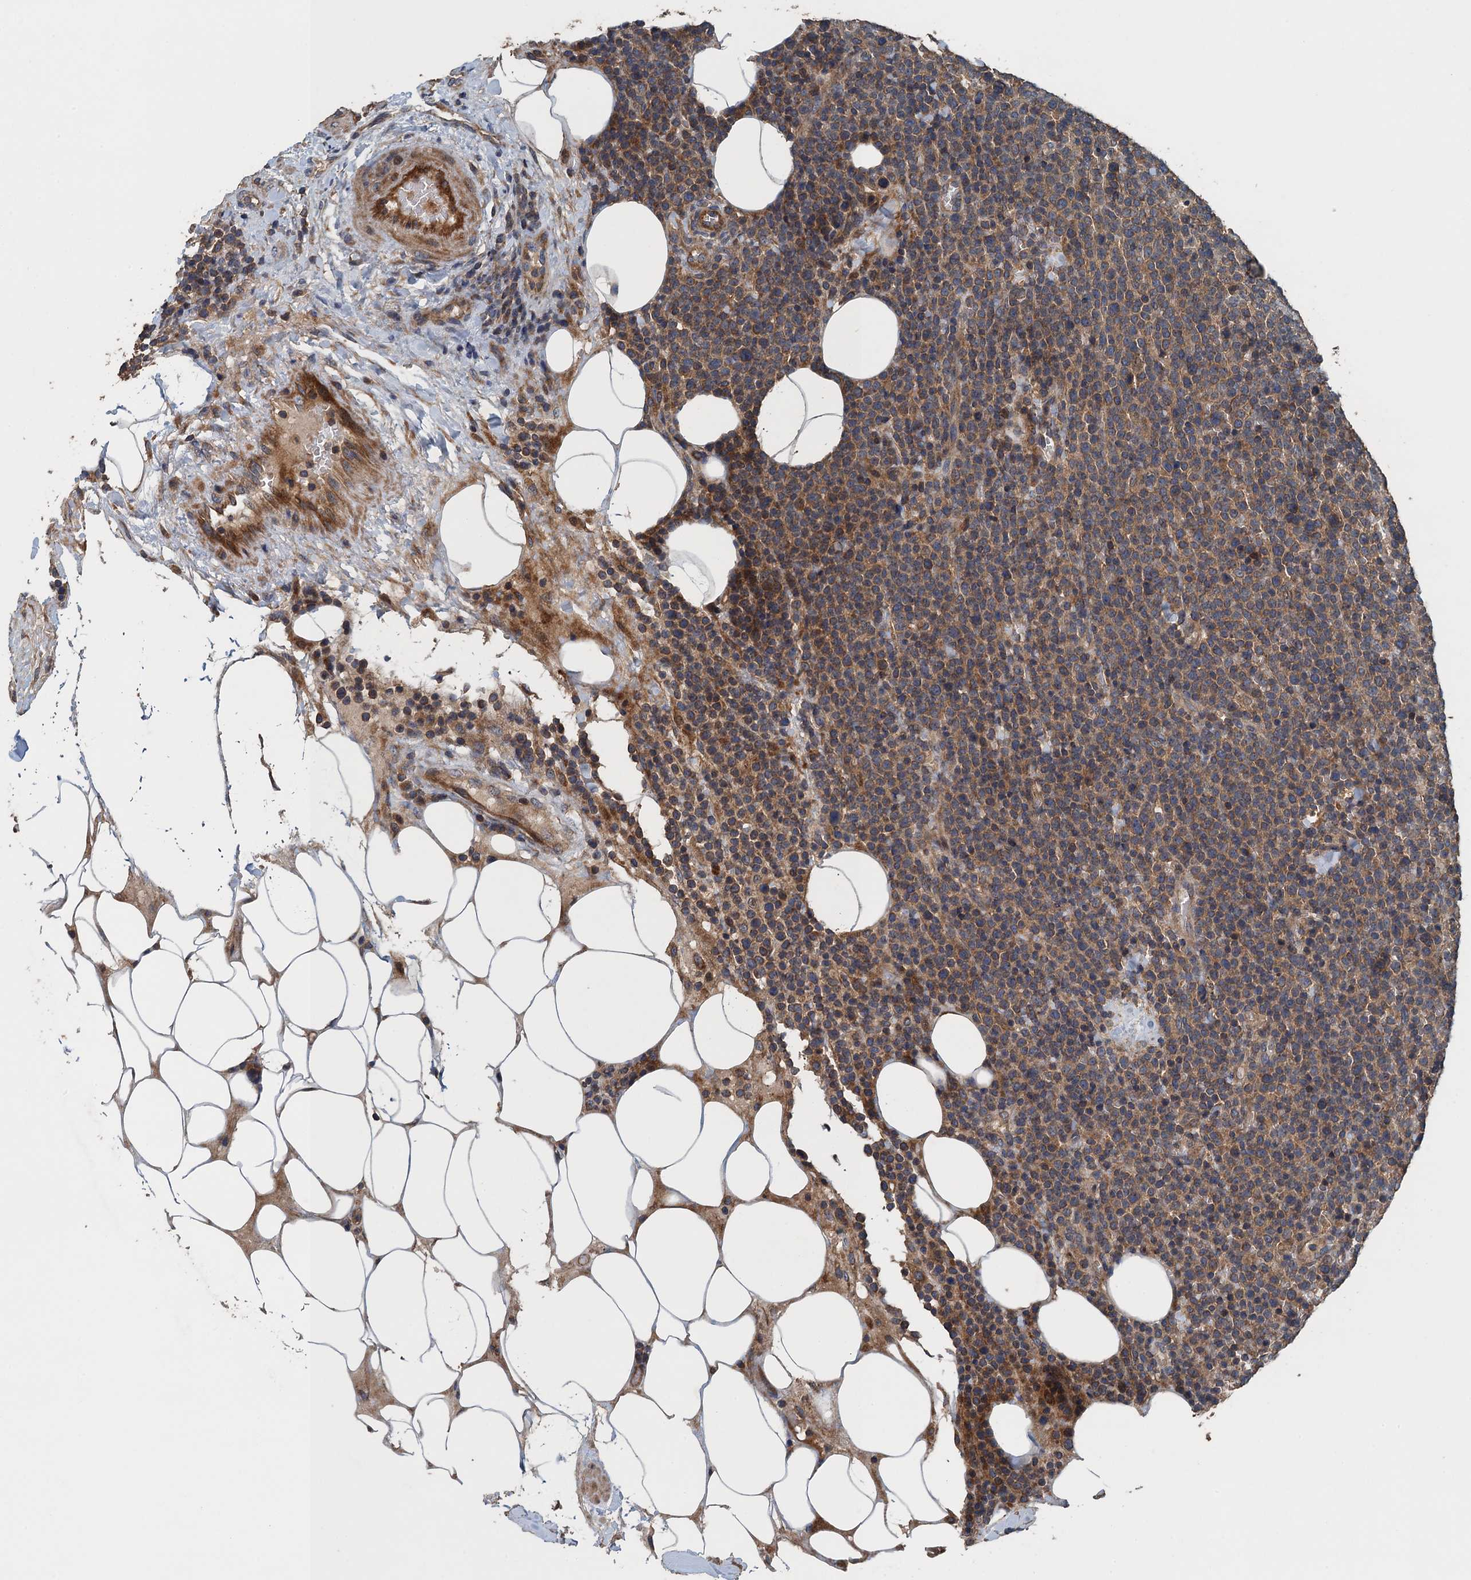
{"staining": {"intensity": "weak", "quantity": ">75%", "location": "cytoplasmic/membranous"}, "tissue": "lymphoma", "cell_type": "Tumor cells", "image_type": "cancer", "snomed": [{"axis": "morphology", "description": "Malignant lymphoma, non-Hodgkin's type, High grade"}, {"axis": "topography", "description": "Lymph node"}], "caption": "Protein staining of lymphoma tissue exhibits weak cytoplasmic/membranous staining in about >75% of tumor cells.", "gene": "BORCS5", "patient": {"sex": "male", "age": 61}}